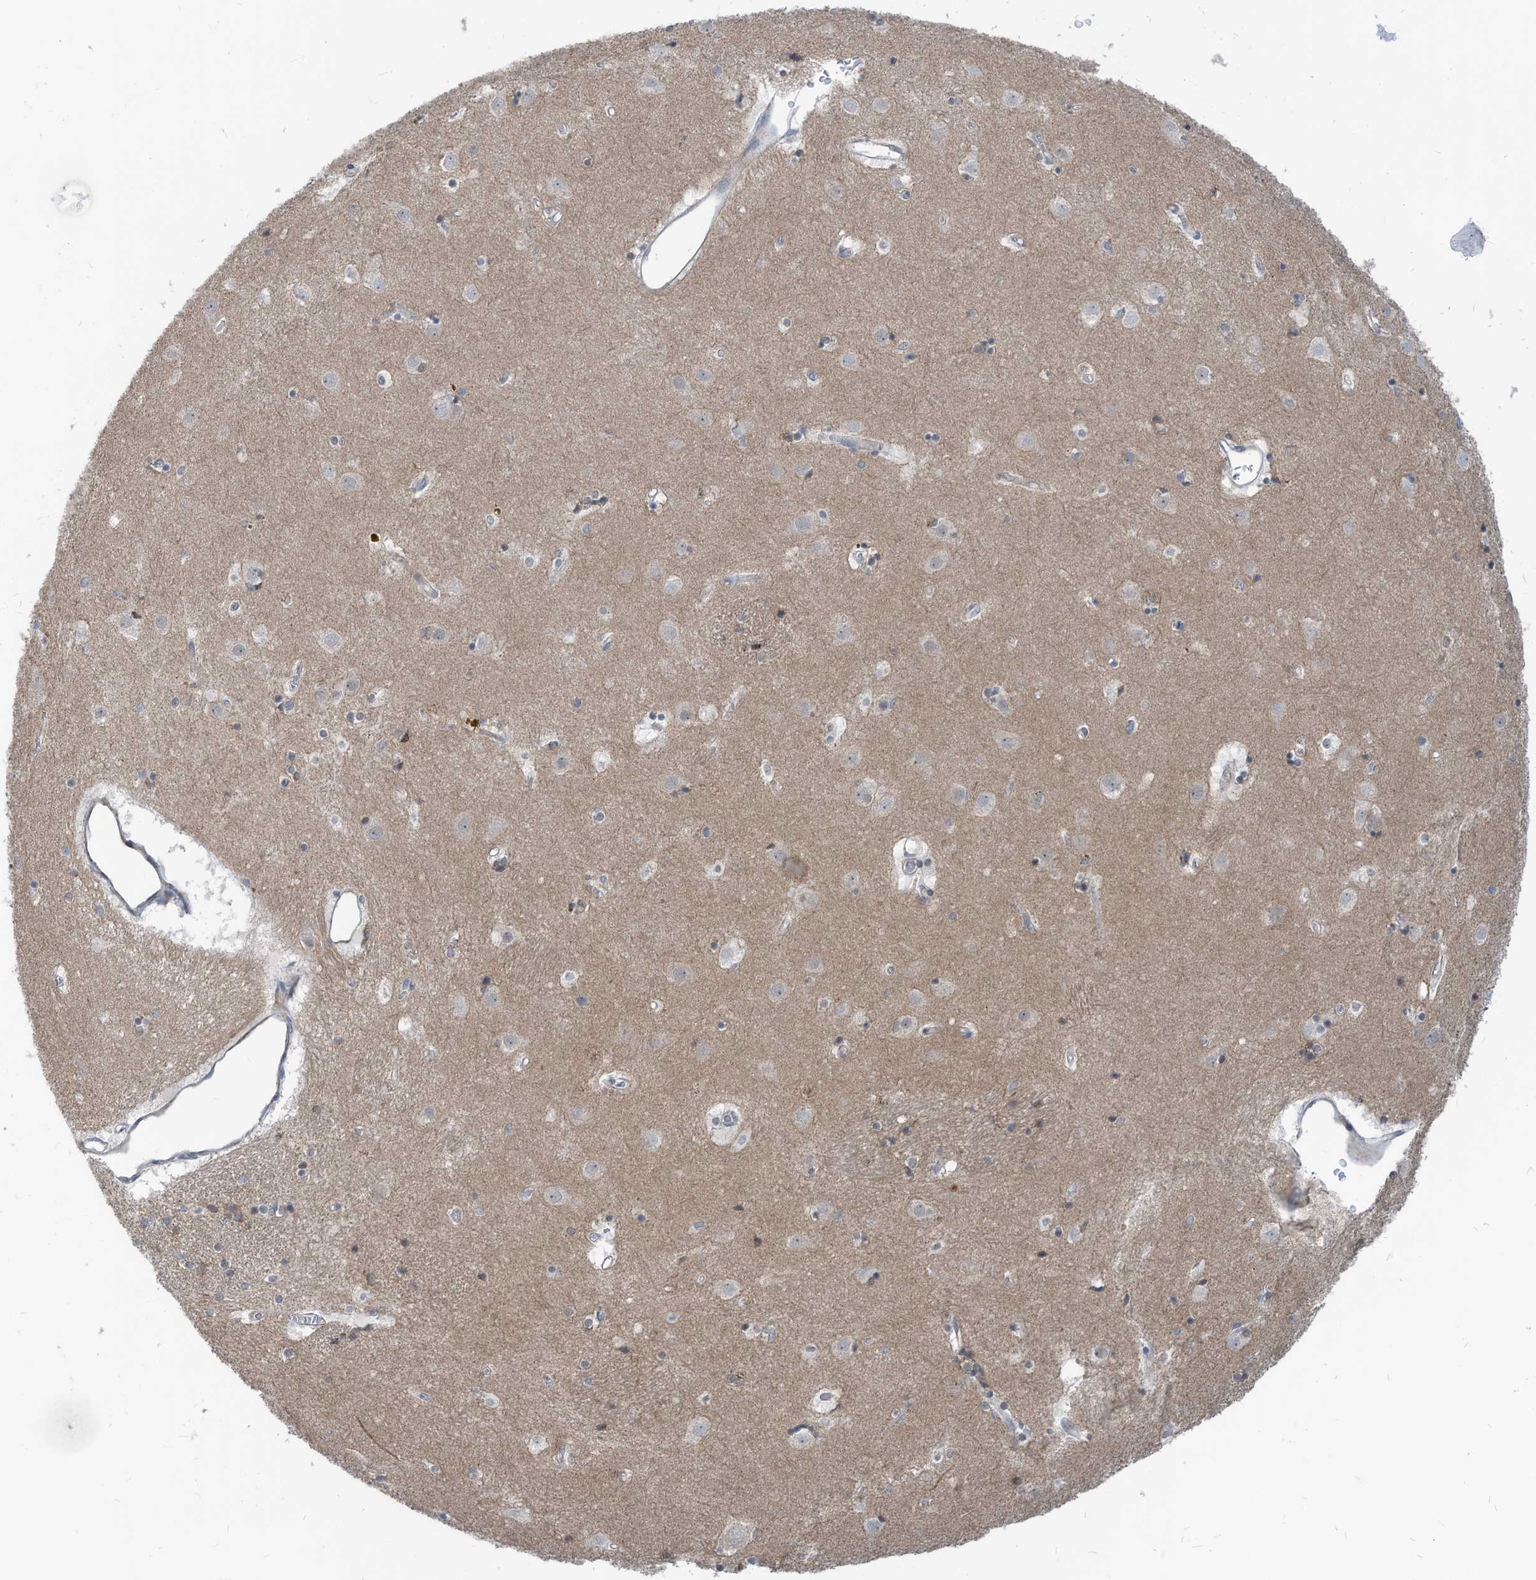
{"staining": {"intensity": "negative", "quantity": "none", "location": "none"}, "tissue": "caudate", "cell_type": "Glial cells", "image_type": "normal", "snomed": [{"axis": "morphology", "description": "Normal tissue, NOS"}, {"axis": "topography", "description": "Lateral ventricle wall"}], "caption": "Caudate stained for a protein using immunohistochemistry (IHC) exhibits no positivity glial cells.", "gene": "GPATCH3", "patient": {"sex": "male", "age": 70}}